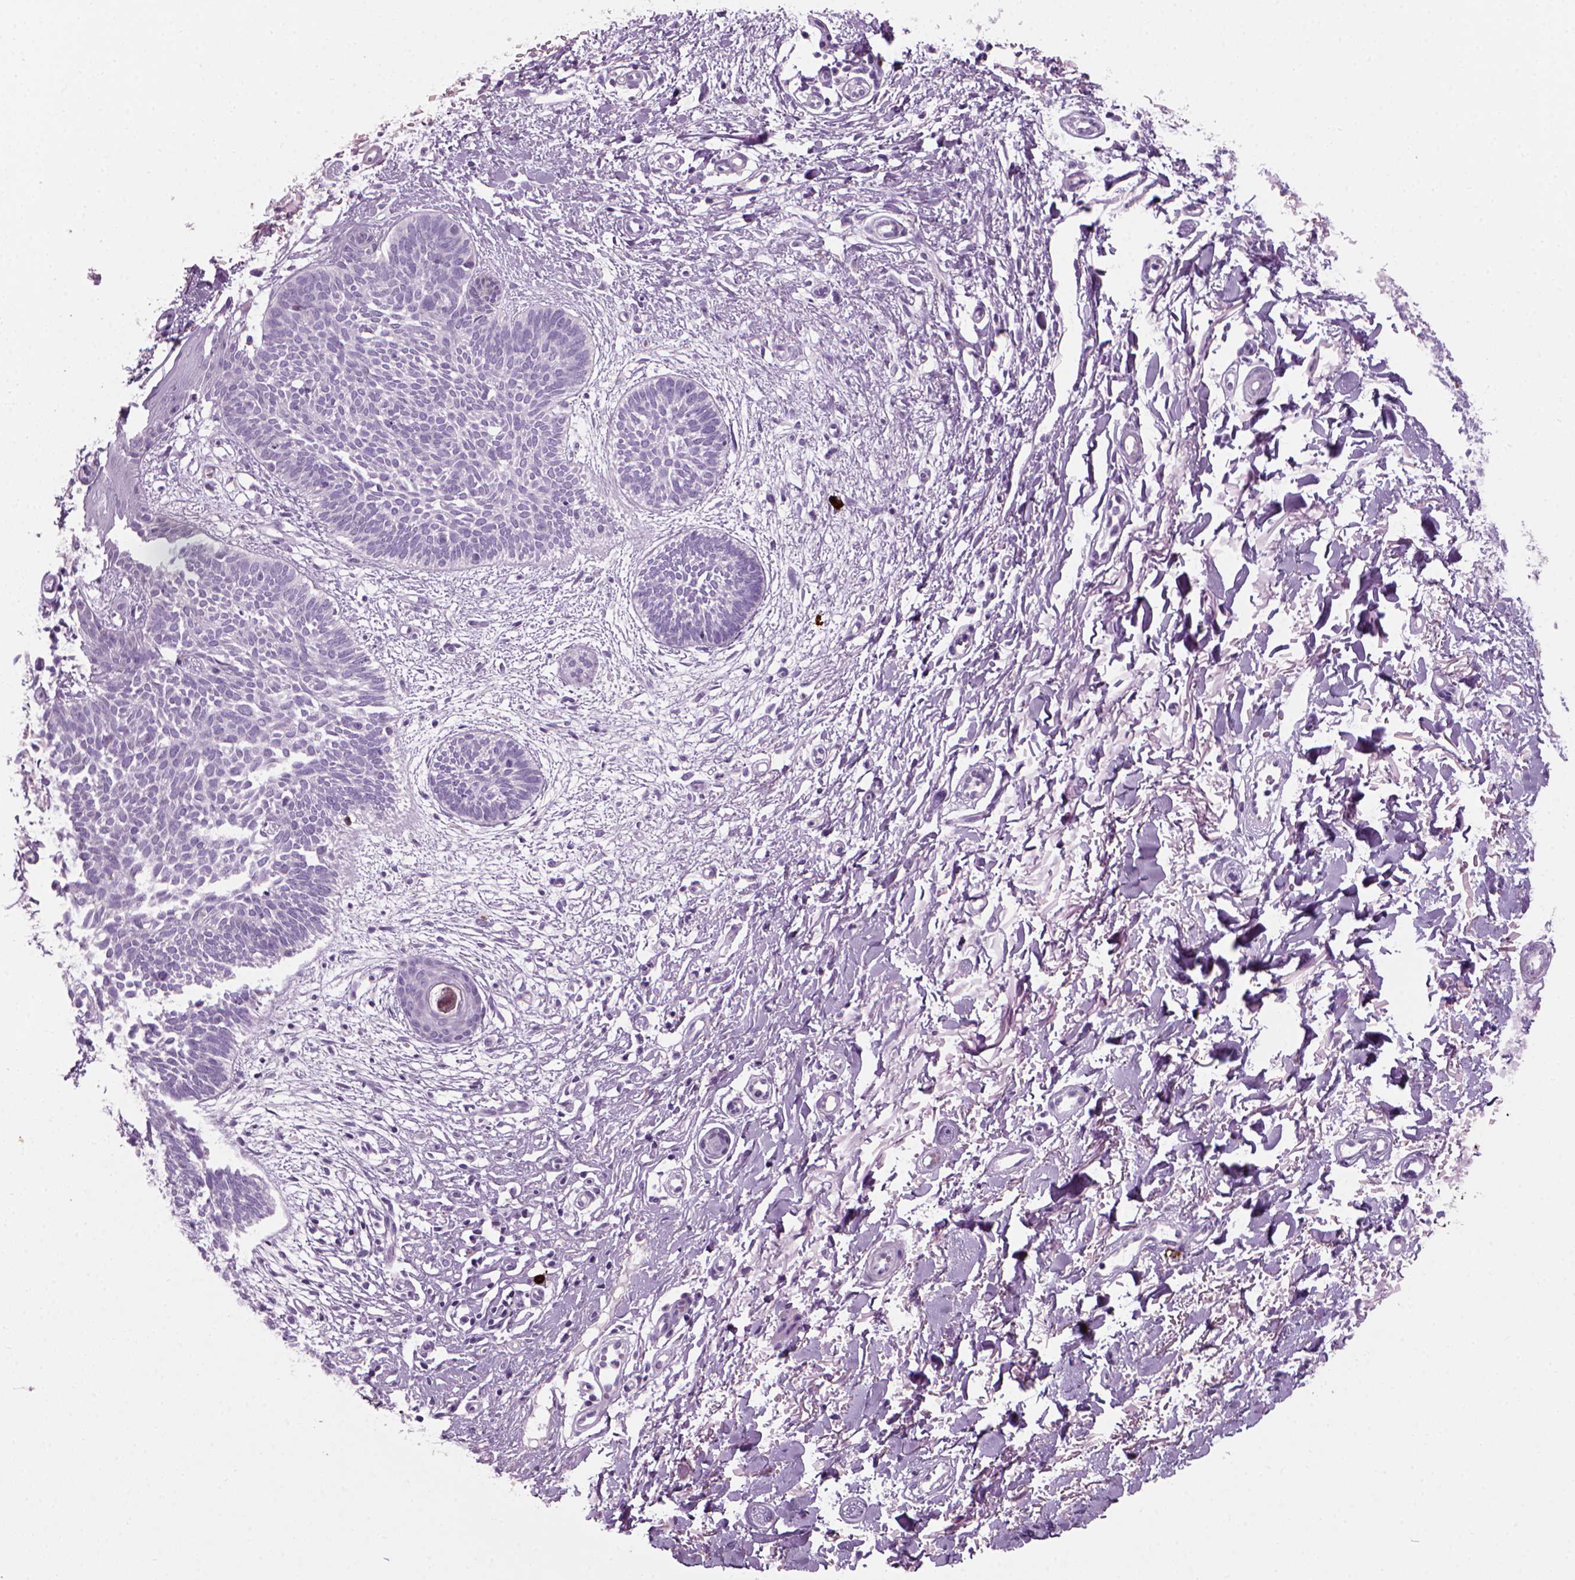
{"staining": {"intensity": "negative", "quantity": "none", "location": "none"}, "tissue": "skin cancer", "cell_type": "Tumor cells", "image_type": "cancer", "snomed": [{"axis": "morphology", "description": "Basal cell carcinoma"}, {"axis": "topography", "description": "Skin"}], "caption": "An IHC histopathology image of skin cancer (basal cell carcinoma) is shown. There is no staining in tumor cells of skin cancer (basal cell carcinoma).", "gene": "MZB1", "patient": {"sex": "female", "age": 84}}